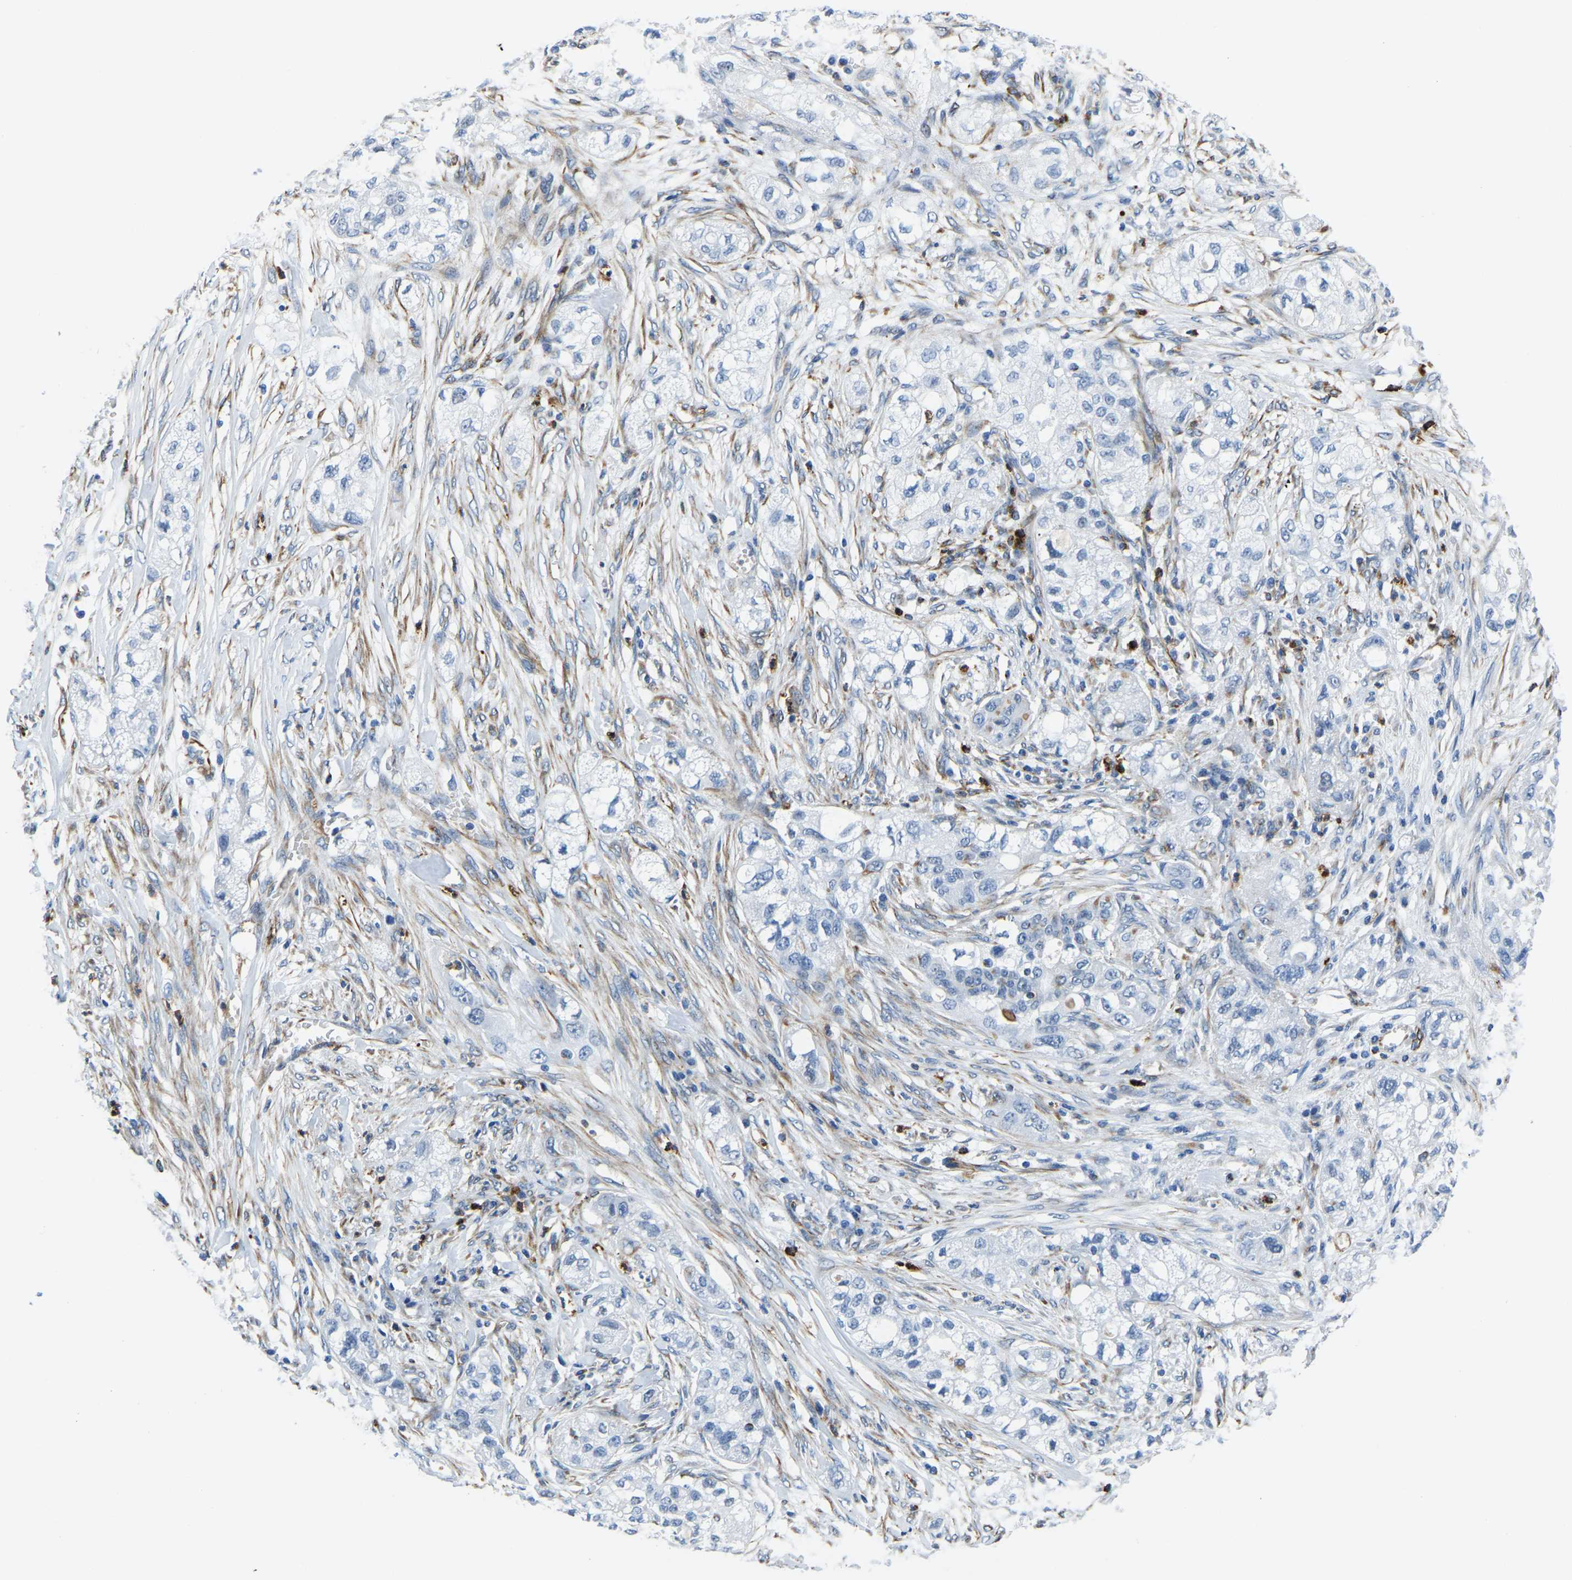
{"staining": {"intensity": "negative", "quantity": "none", "location": "none"}, "tissue": "pancreatic cancer", "cell_type": "Tumor cells", "image_type": "cancer", "snomed": [{"axis": "morphology", "description": "Adenocarcinoma, NOS"}, {"axis": "topography", "description": "Pancreas"}], "caption": "Human adenocarcinoma (pancreatic) stained for a protein using immunohistochemistry shows no staining in tumor cells.", "gene": "MS4A3", "patient": {"sex": "female", "age": 78}}